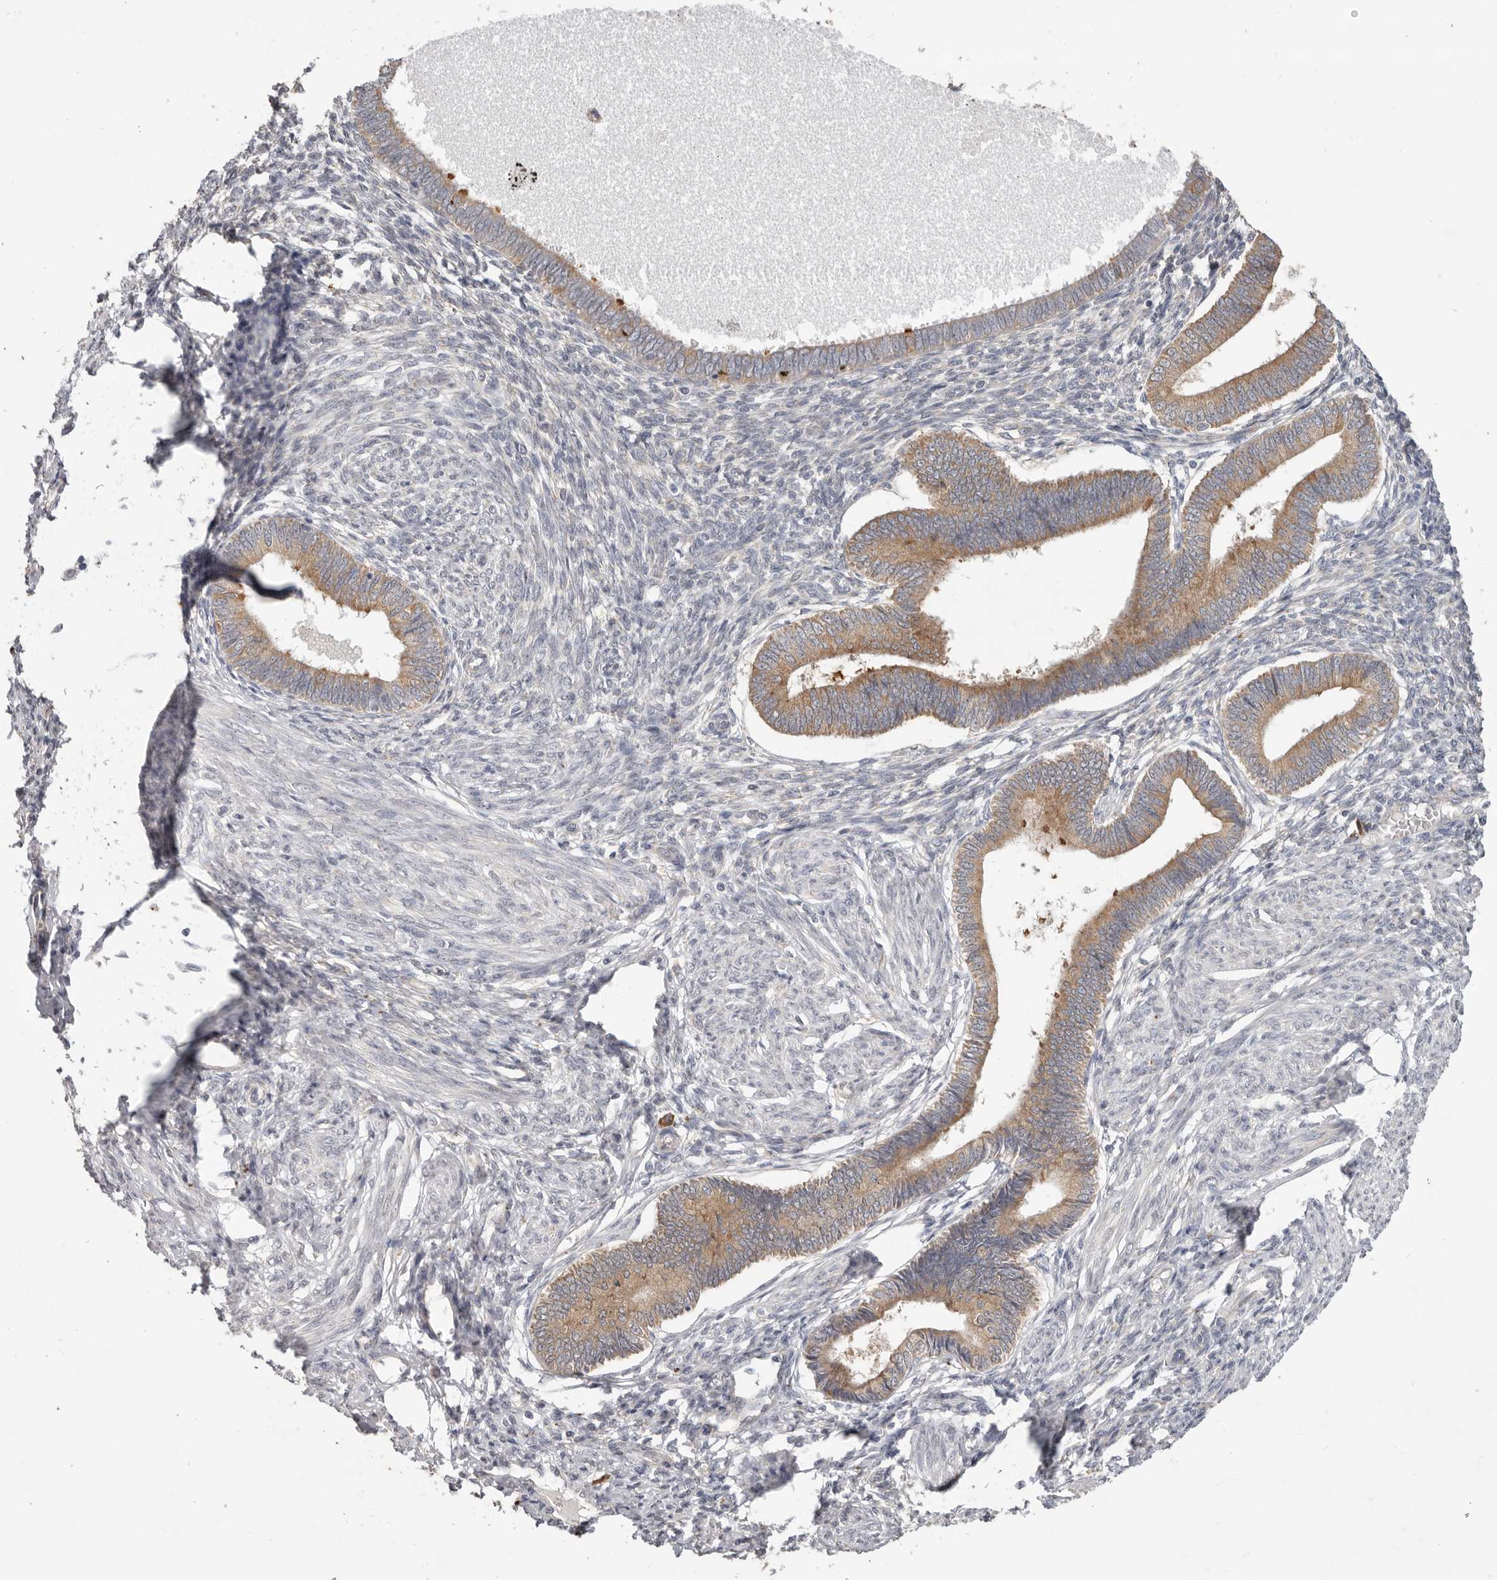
{"staining": {"intensity": "negative", "quantity": "none", "location": "none"}, "tissue": "endometrium", "cell_type": "Cells in endometrial stroma", "image_type": "normal", "snomed": [{"axis": "morphology", "description": "Normal tissue, NOS"}, {"axis": "topography", "description": "Endometrium"}], "caption": "Endometrium was stained to show a protein in brown. There is no significant positivity in cells in endometrial stroma. (Brightfield microscopy of DAB (3,3'-diaminobenzidine) immunohistochemistry at high magnification).", "gene": "WDR77", "patient": {"sex": "female", "age": 46}}